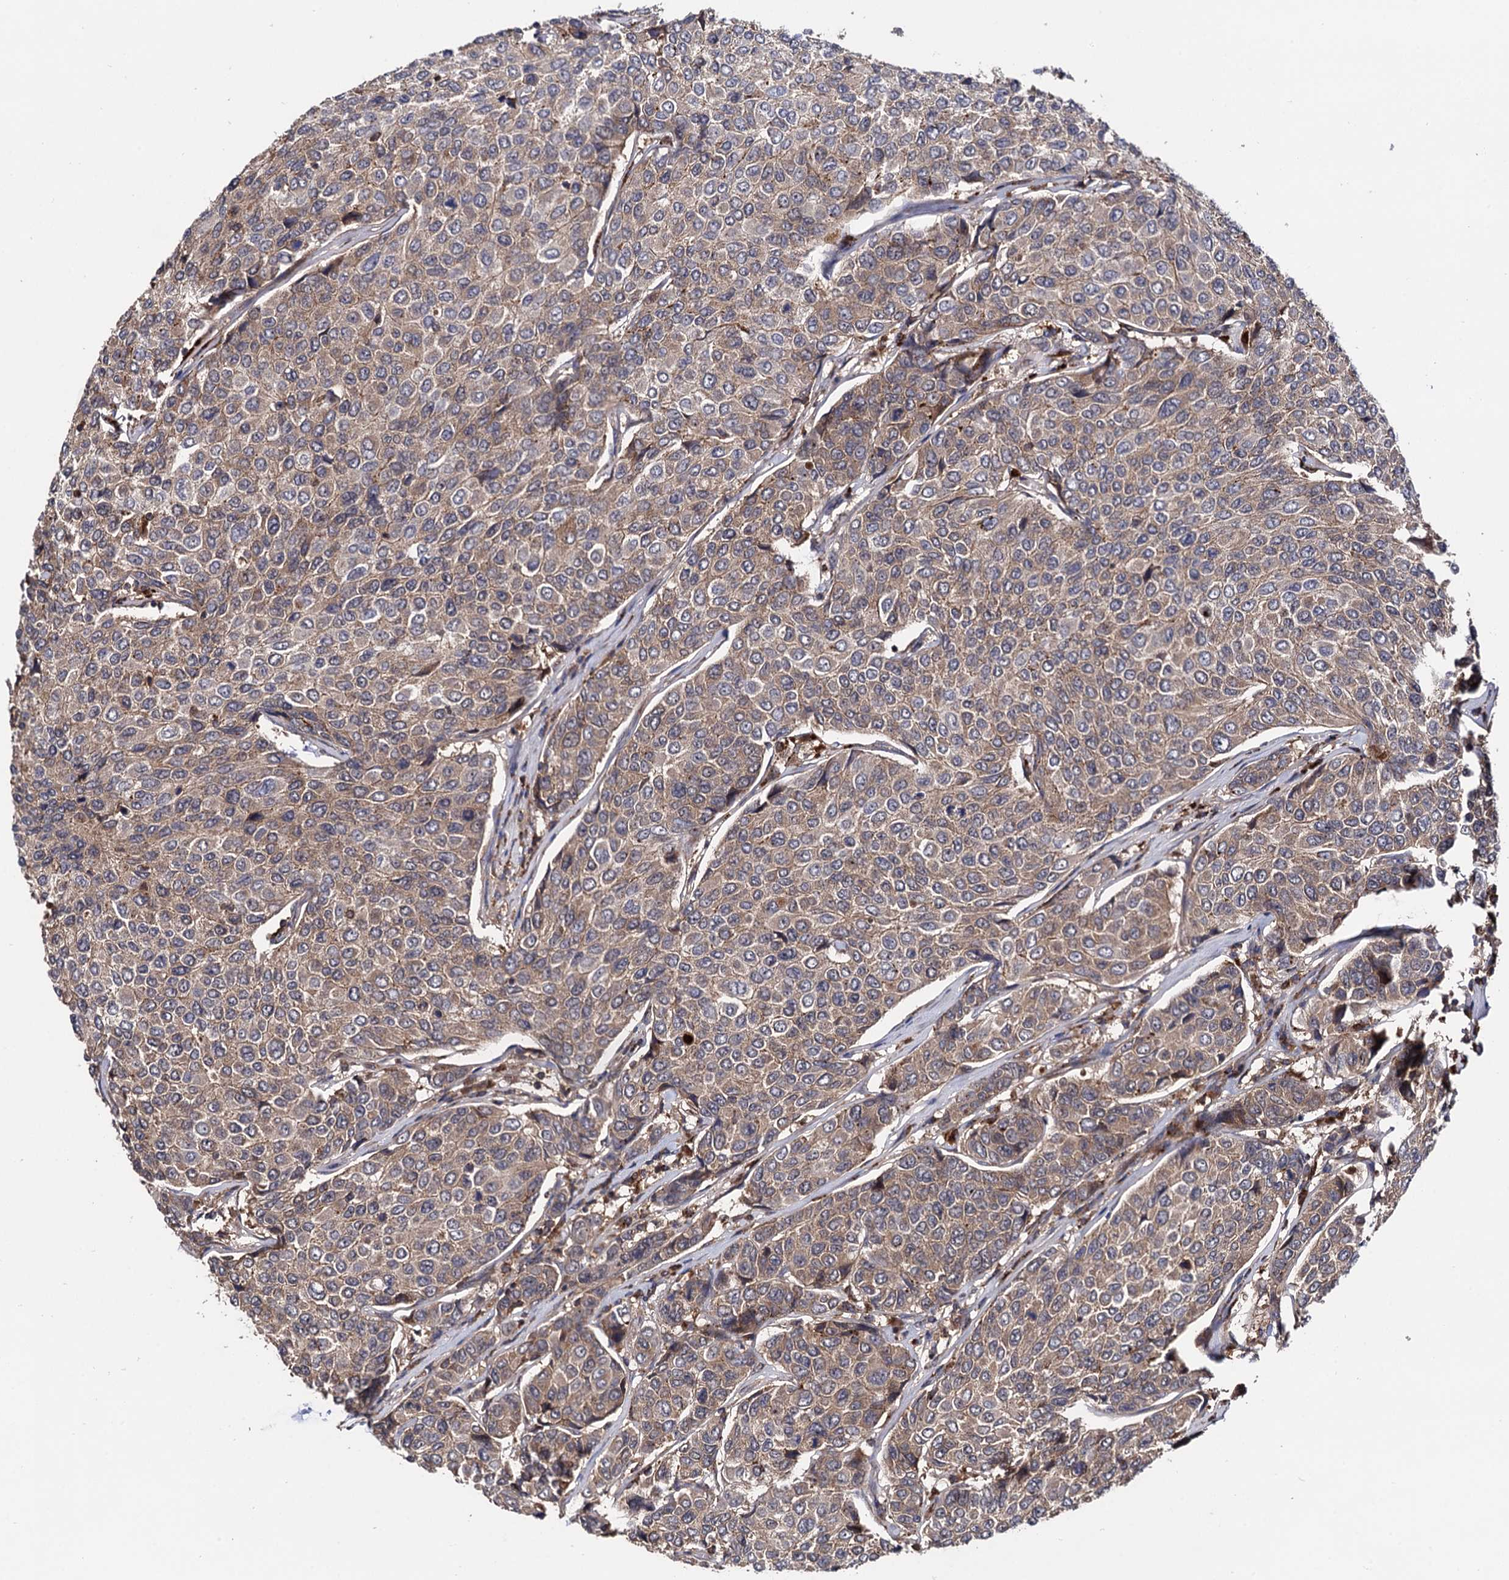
{"staining": {"intensity": "weak", "quantity": ">75%", "location": "cytoplasmic/membranous"}, "tissue": "breast cancer", "cell_type": "Tumor cells", "image_type": "cancer", "snomed": [{"axis": "morphology", "description": "Duct carcinoma"}, {"axis": "topography", "description": "Breast"}], "caption": "Breast cancer (intraductal carcinoma) stained with a protein marker reveals weak staining in tumor cells.", "gene": "MICAL2", "patient": {"sex": "female", "age": 55}}